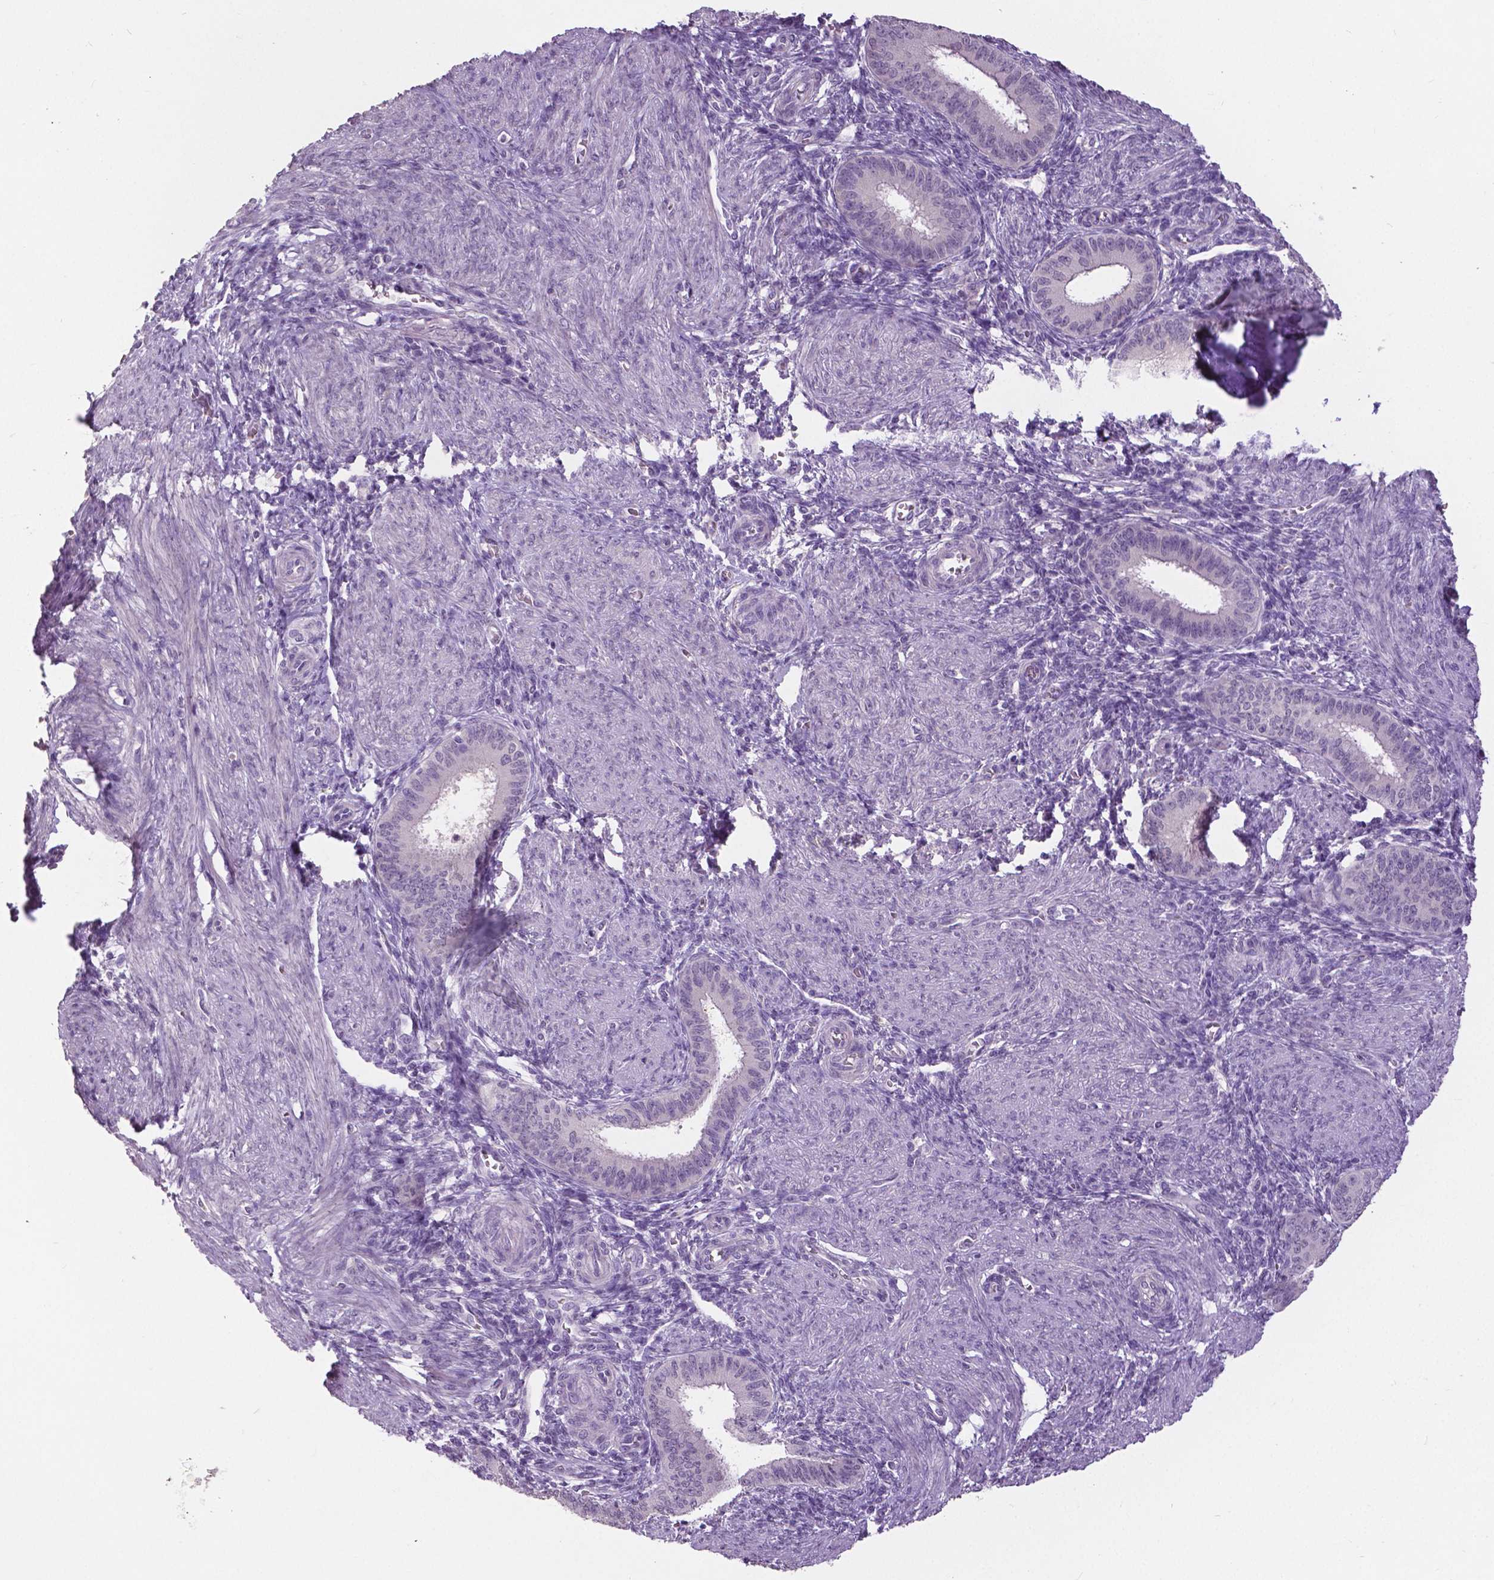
{"staining": {"intensity": "negative", "quantity": "none", "location": "none"}, "tissue": "endometrium", "cell_type": "Cells in endometrial stroma", "image_type": "normal", "snomed": [{"axis": "morphology", "description": "Normal tissue, NOS"}, {"axis": "topography", "description": "Endometrium"}], "caption": "IHC photomicrograph of unremarkable endometrium: human endometrium stained with DAB (3,3'-diaminobenzidine) shows no significant protein staining in cells in endometrial stroma. (Immunohistochemistry (ihc), brightfield microscopy, high magnification).", "gene": "FOXA1", "patient": {"sex": "female", "age": 39}}